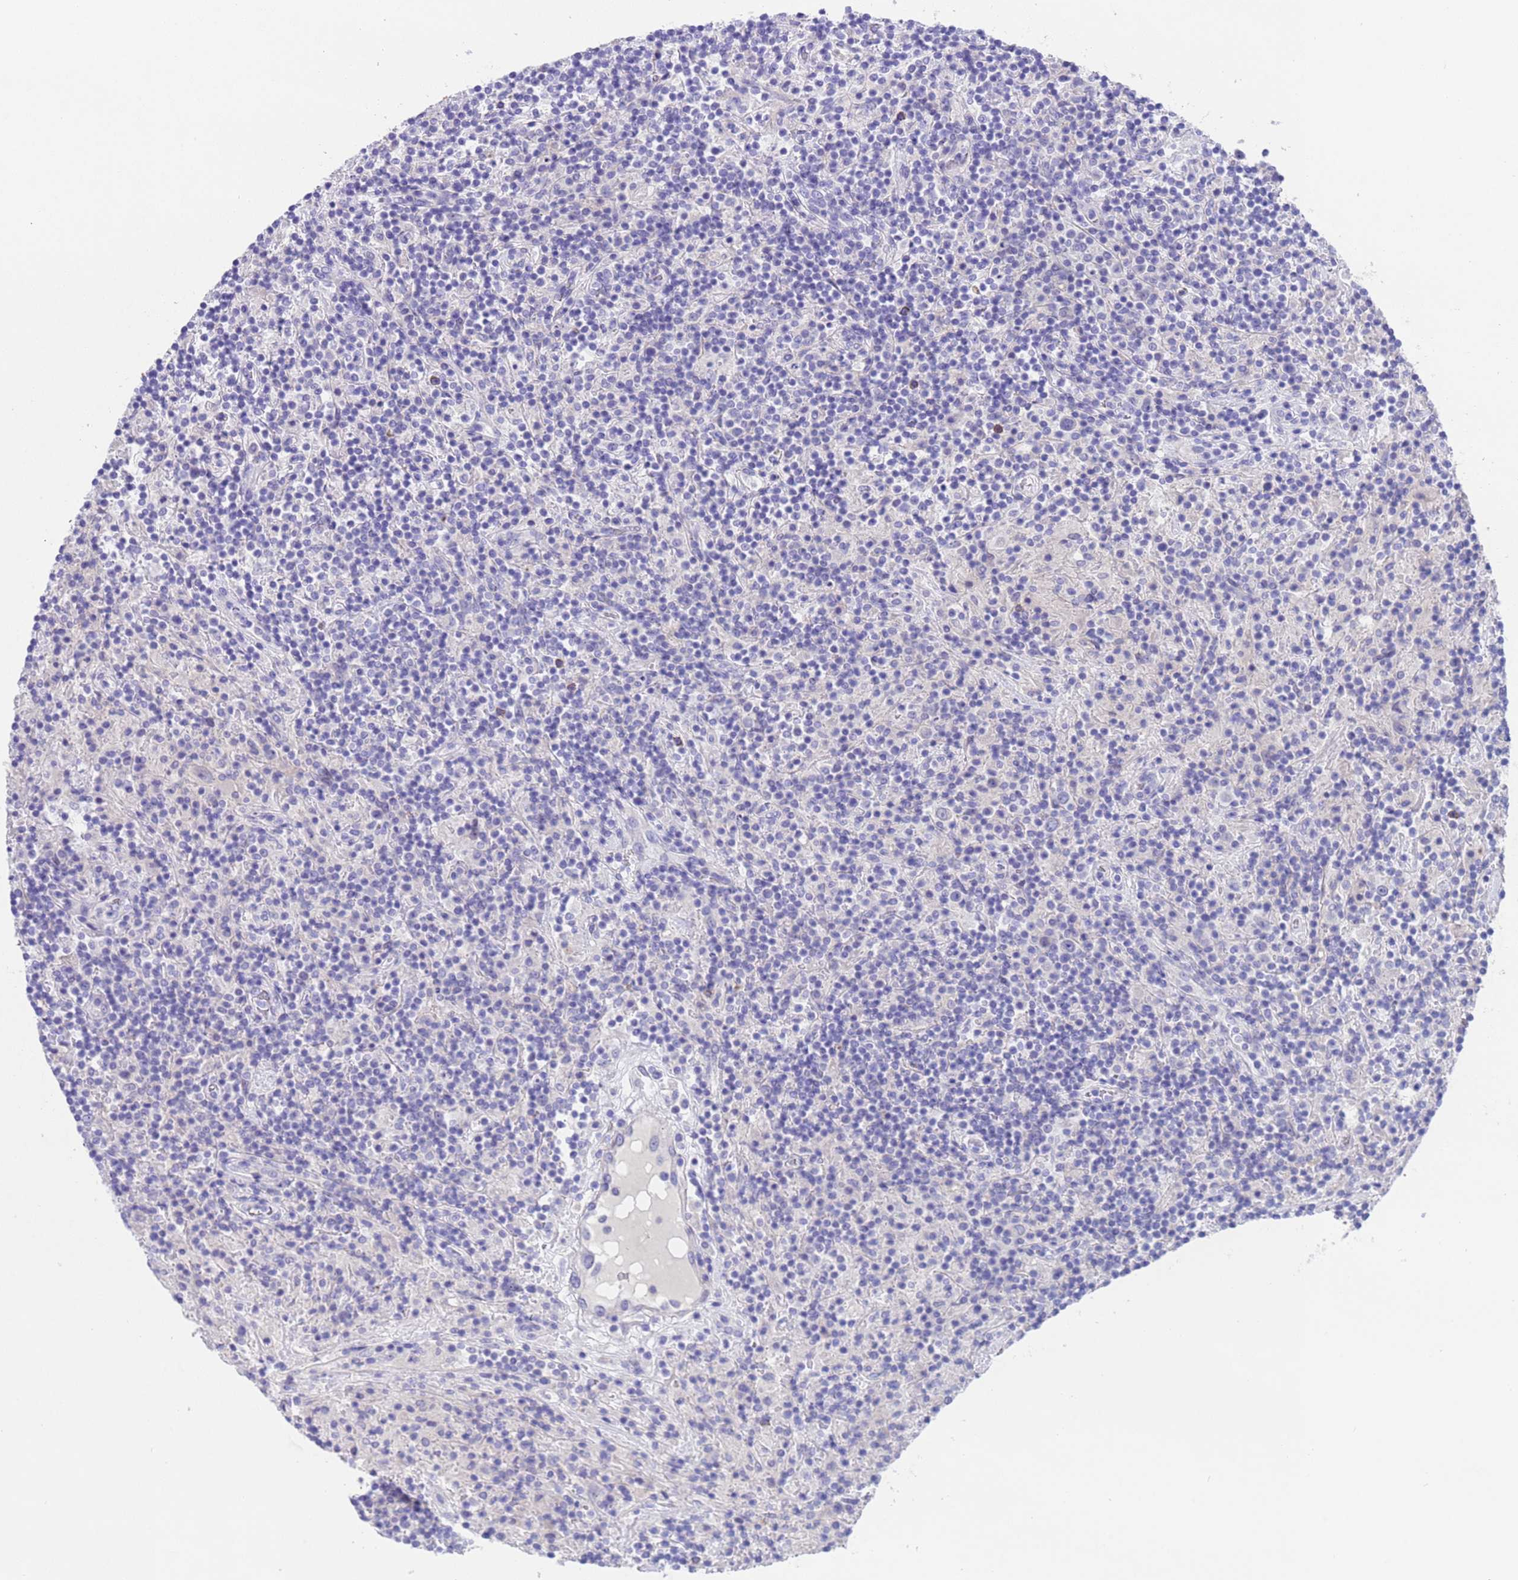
{"staining": {"intensity": "negative", "quantity": "none", "location": "none"}, "tissue": "lymphoma", "cell_type": "Tumor cells", "image_type": "cancer", "snomed": [{"axis": "morphology", "description": "Hodgkin's disease, NOS"}, {"axis": "topography", "description": "Lymph node"}], "caption": "Lymphoma stained for a protein using immunohistochemistry (IHC) shows no expression tumor cells.", "gene": "USP38", "patient": {"sex": "male", "age": 70}}